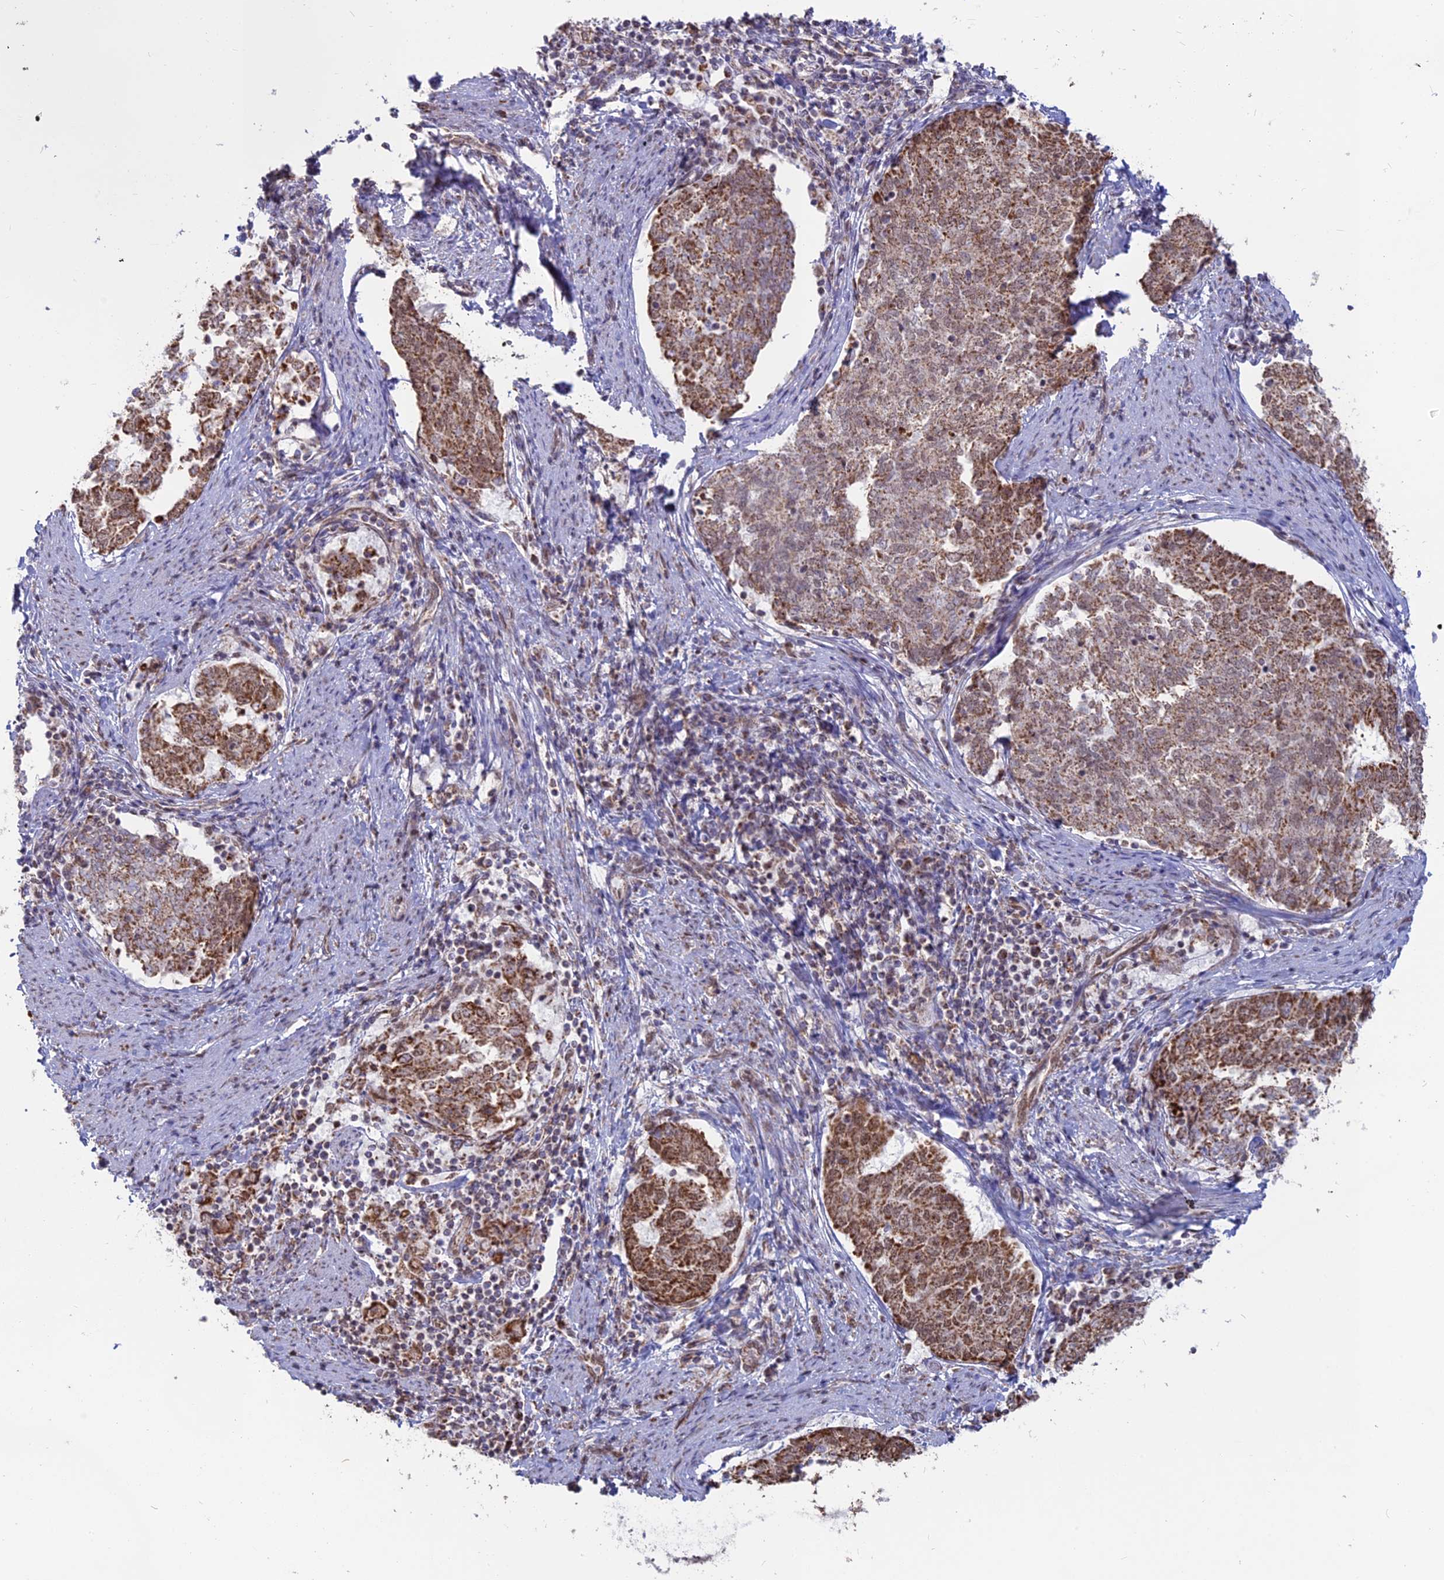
{"staining": {"intensity": "moderate", "quantity": ">75%", "location": "cytoplasmic/membranous"}, "tissue": "endometrial cancer", "cell_type": "Tumor cells", "image_type": "cancer", "snomed": [{"axis": "morphology", "description": "Adenocarcinoma, NOS"}, {"axis": "topography", "description": "Endometrium"}], "caption": "Protein staining demonstrates moderate cytoplasmic/membranous staining in approximately >75% of tumor cells in adenocarcinoma (endometrial).", "gene": "ARHGAP40", "patient": {"sex": "female", "age": 80}}